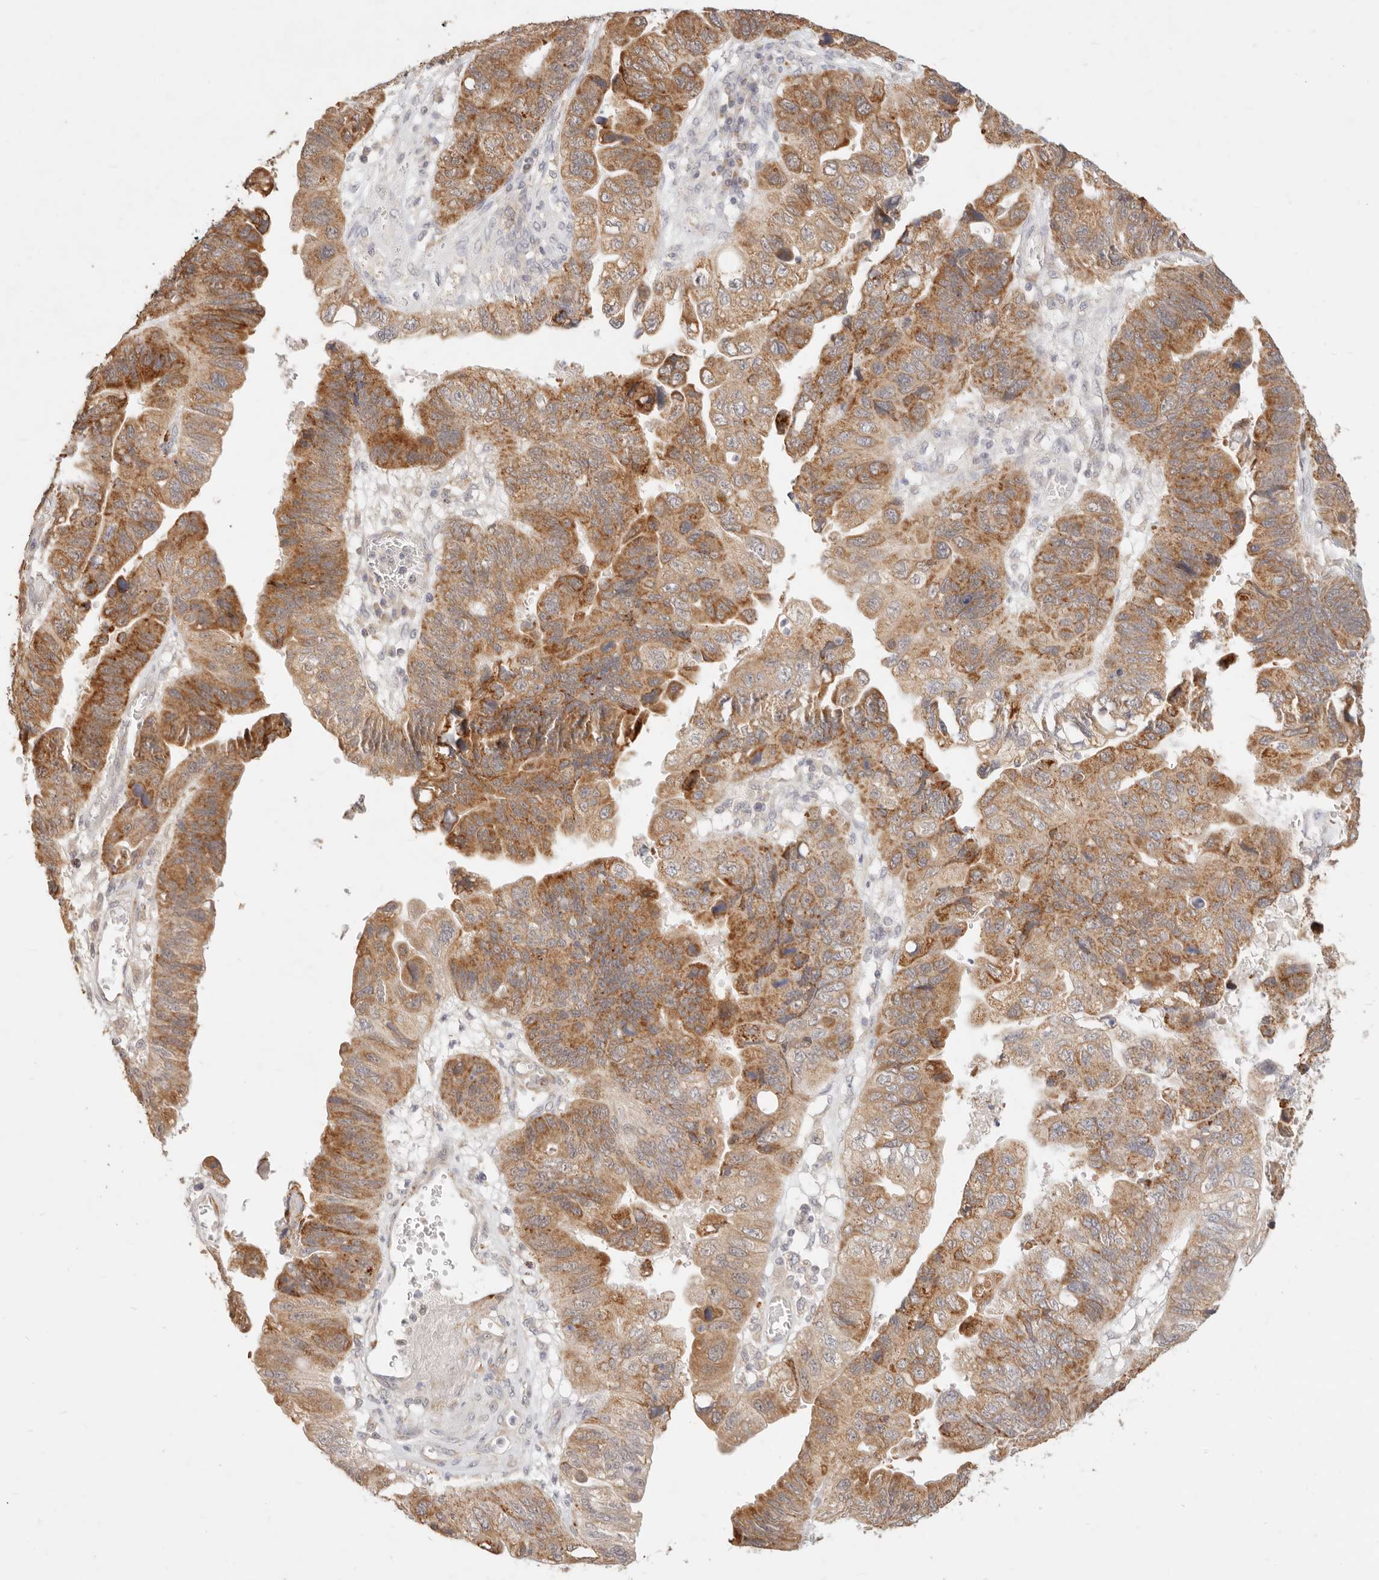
{"staining": {"intensity": "moderate", "quantity": ">75%", "location": "cytoplasmic/membranous"}, "tissue": "stomach cancer", "cell_type": "Tumor cells", "image_type": "cancer", "snomed": [{"axis": "morphology", "description": "Adenocarcinoma, NOS"}, {"axis": "topography", "description": "Stomach"}], "caption": "Protein analysis of stomach cancer (adenocarcinoma) tissue reveals moderate cytoplasmic/membranous expression in approximately >75% of tumor cells.", "gene": "RUBCNL", "patient": {"sex": "male", "age": 59}}